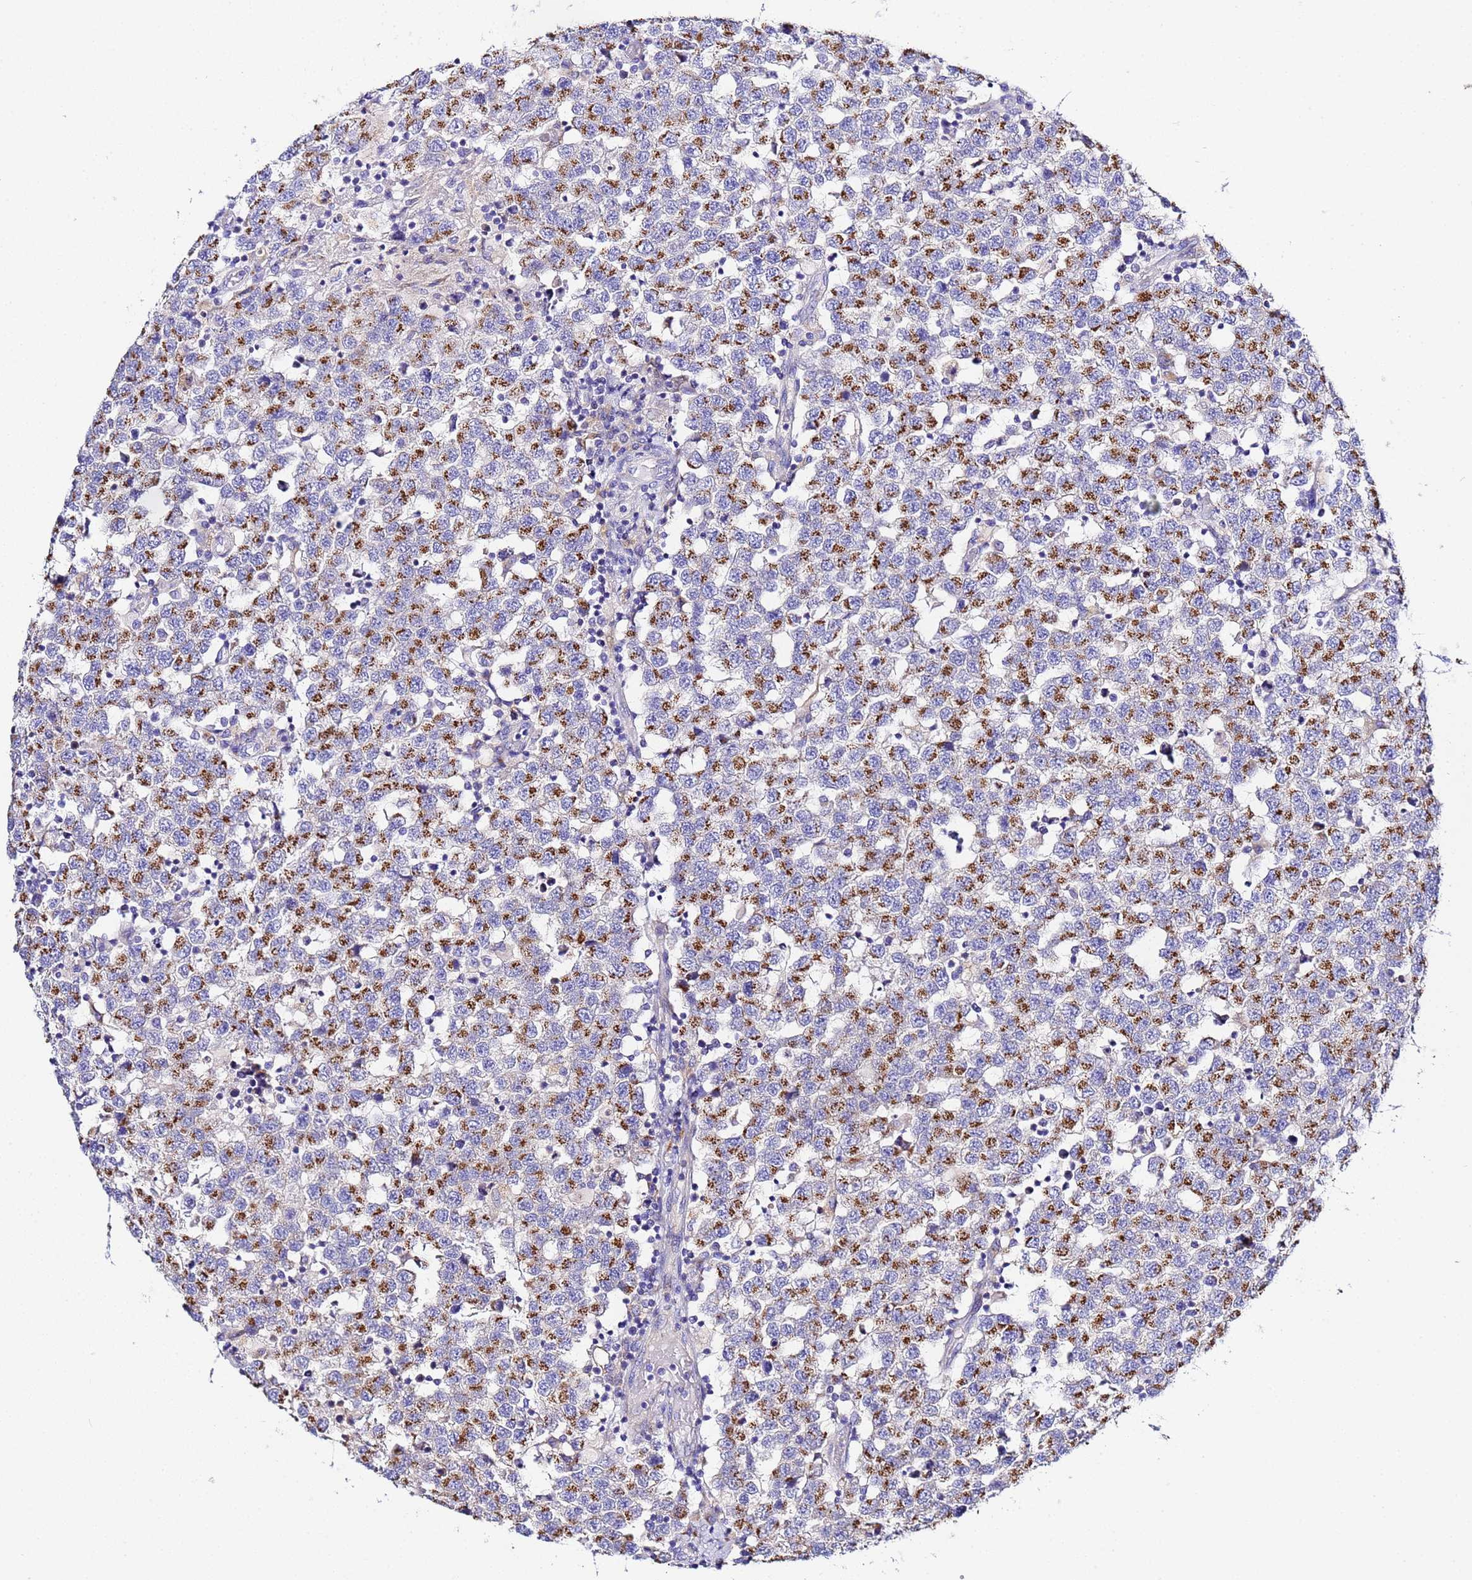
{"staining": {"intensity": "strong", "quantity": ">75%", "location": "cytoplasmic/membranous"}, "tissue": "testis cancer", "cell_type": "Tumor cells", "image_type": "cancer", "snomed": [{"axis": "morphology", "description": "Seminoma, NOS"}, {"axis": "topography", "description": "Testis"}], "caption": "Testis seminoma was stained to show a protein in brown. There is high levels of strong cytoplasmic/membranous positivity in approximately >75% of tumor cells.", "gene": "VTI1B", "patient": {"sex": "male", "age": 34}}